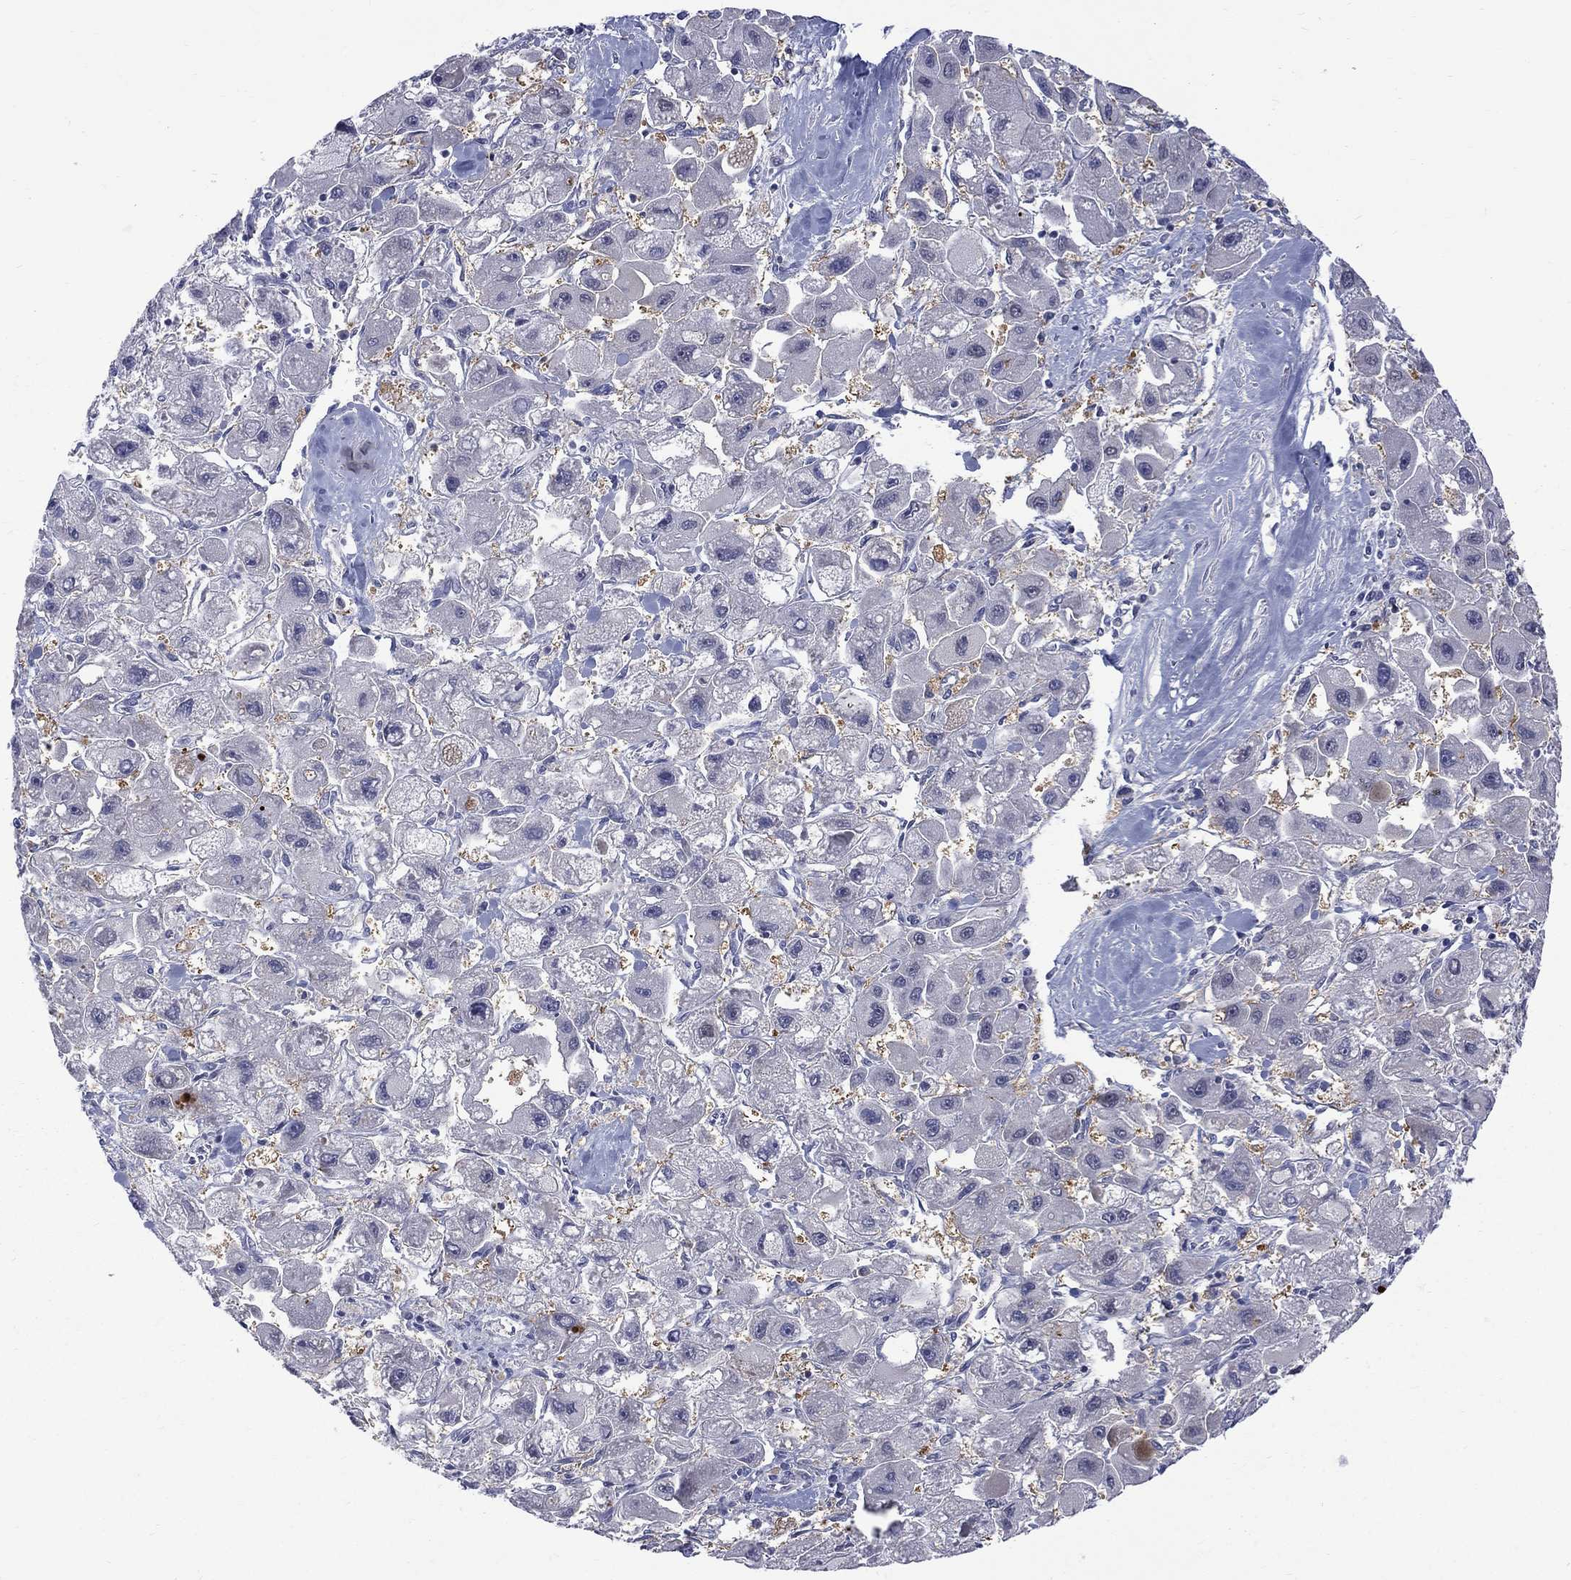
{"staining": {"intensity": "negative", "quantity": "none", "location": "none"}, "tissue": "liver cancer", "cell_type": "Tumor cells", "image_type": "cancer", "snomed": [{"axis": "morphology", "description": "Carcinoma, Hepatocellular, NOS"}, {"axis": "topography", "description": "Liver"}], "caption": "Micrograph shows no significant protein staining in tumor cells of liver hepatocellular carcinoma.", "gene": "HKDC1", "patient": {"sex": "male", "age": 24}}